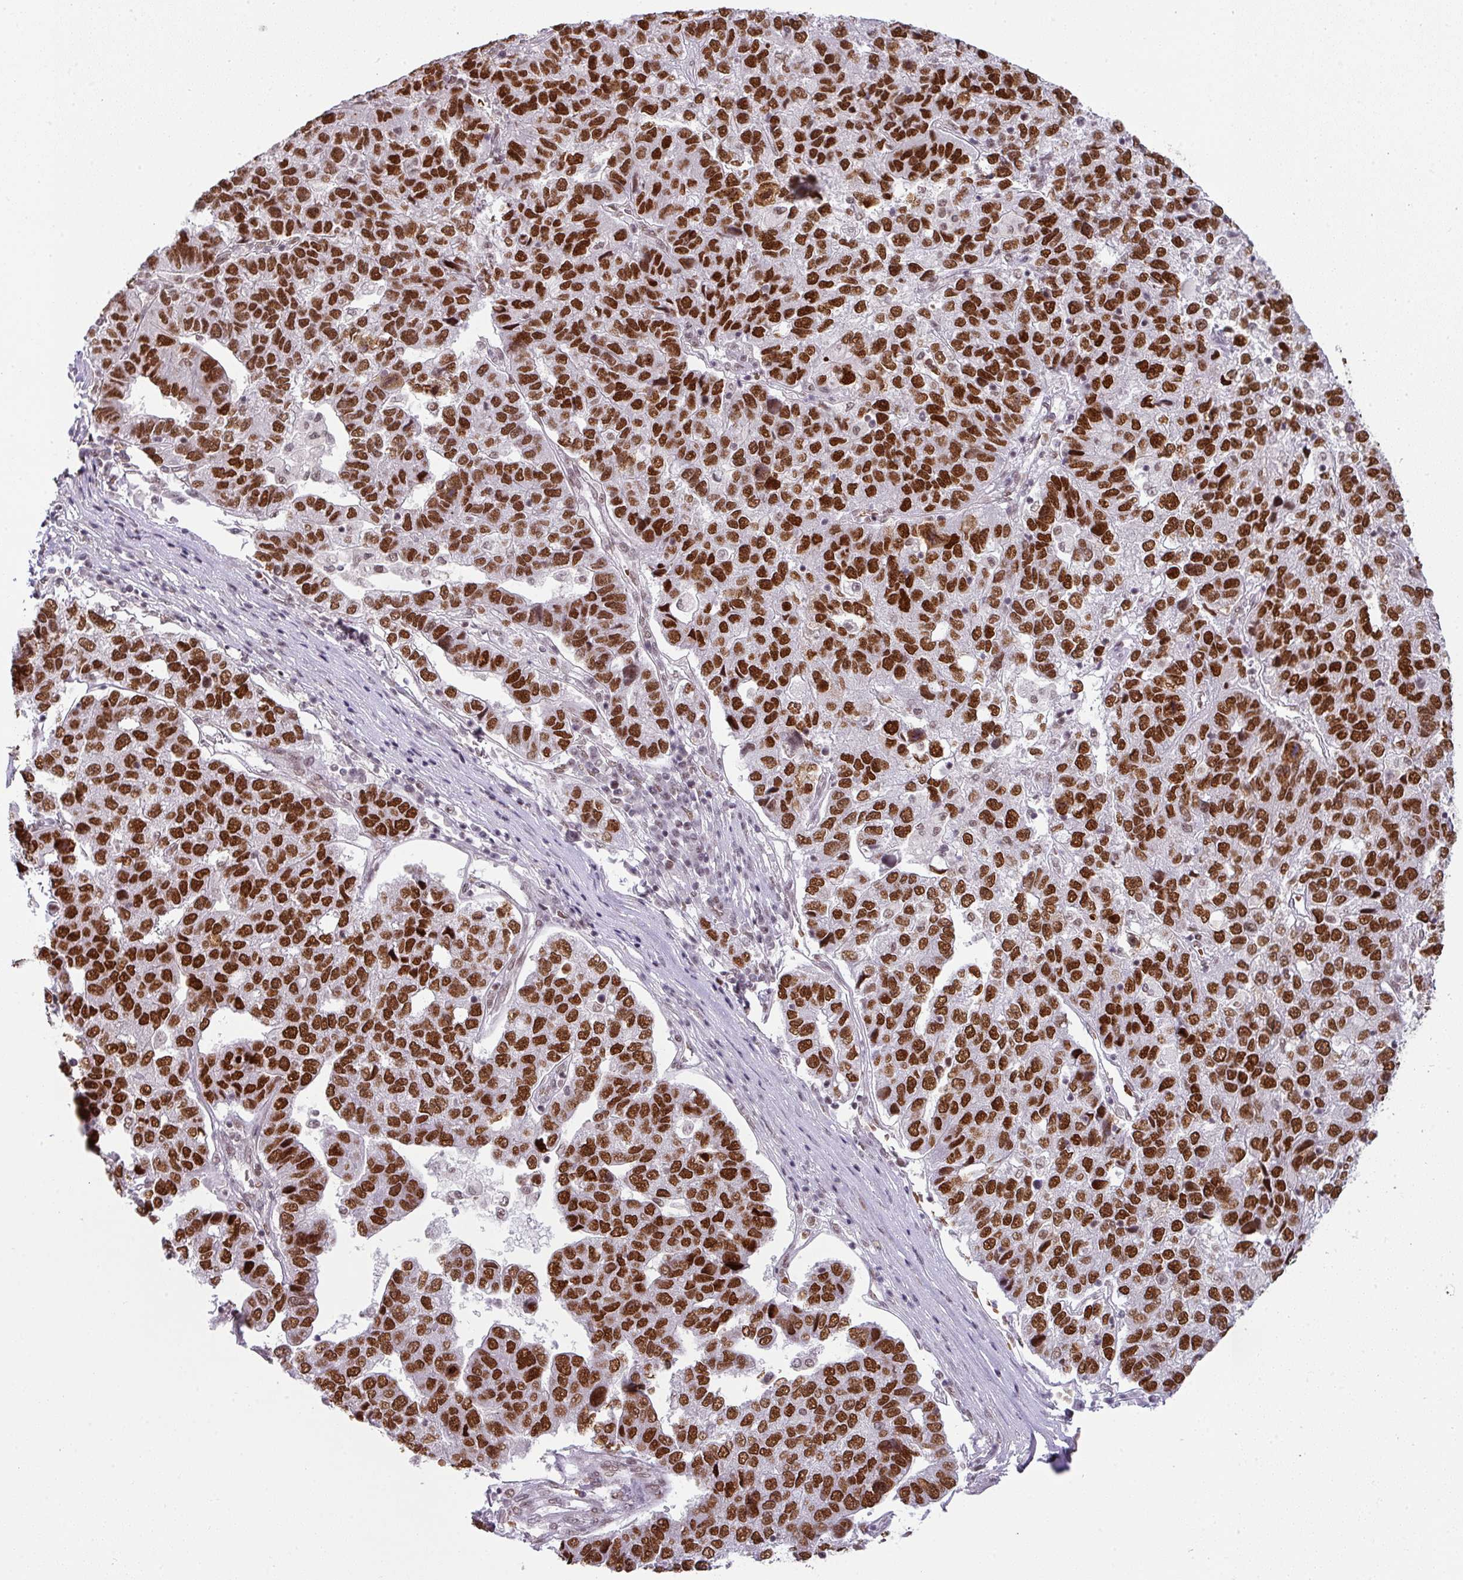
{"staining": {"intensity": "strong", "quantity": ">75%", "location": "nuclear"}, "tissue": "pancreatic cancer", "cell_type": "Tumor cells", "image_type": "cancer", "snomed": [{"axis": "morphology", "description": "Adenocarcinoma, NOS"}, {"axis": "topography", "description": "Pancreas"}], "caption": "Protein staining demonstrates strong nuclear staining in about >75% of tumor cells in adenocarcinoma (pancreatic).", "gene": "NCOA5", "patient": {"sex": "female", "age": 61}}